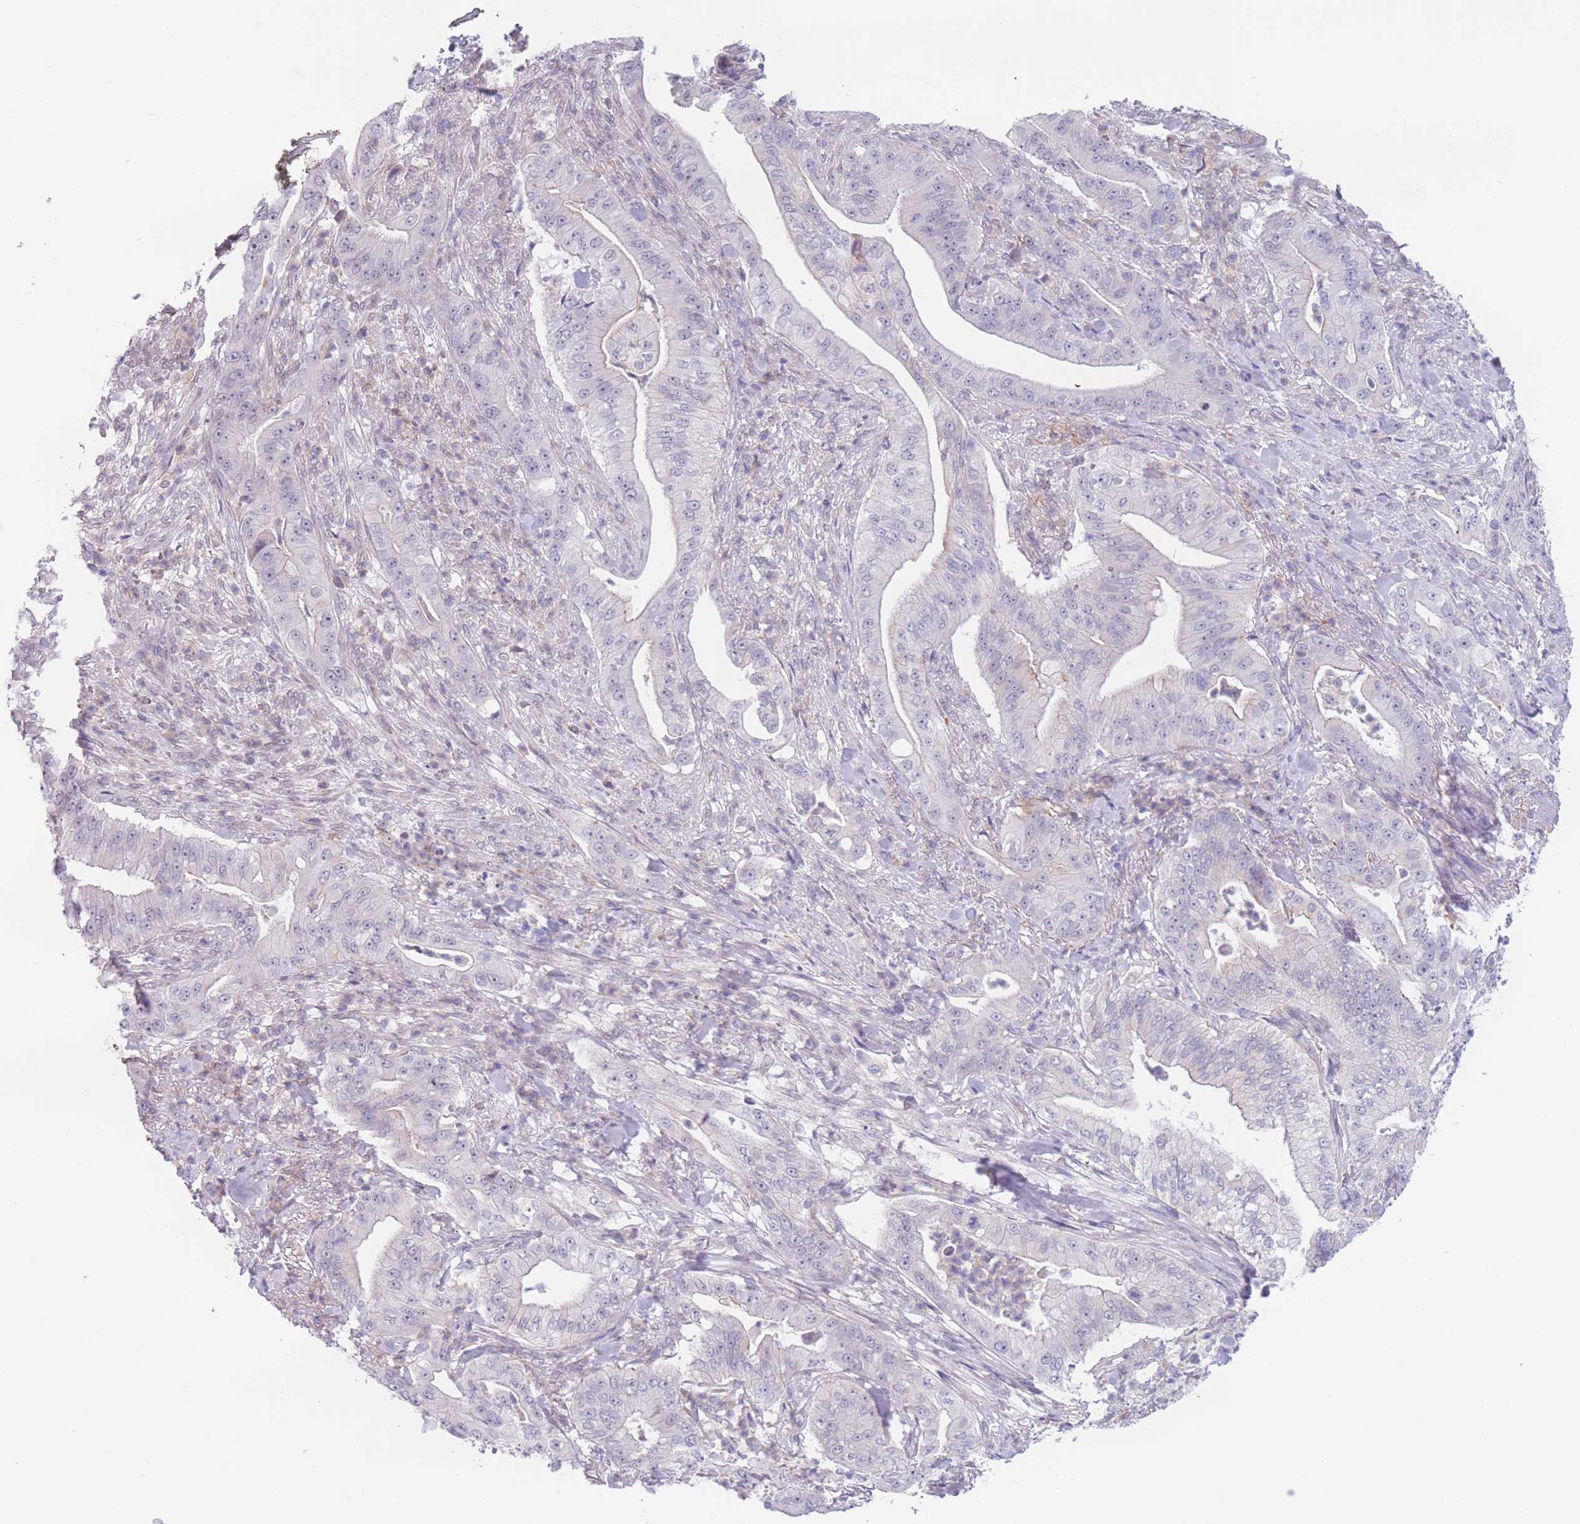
{"staining": {"intensity": "negative", "quantity": "none", "location": "none"}, "tissue": "pancreatic cancer", "cell_type": "Tumor cells", "image_type": "cancer", "snomed": [{"axis": "morphology", "description": "Adenocarcinoma, NOS"}, {"axis": "topography", "description": "Pancreas"}], "caption": "Pancreatic cancer was stained to show a protein in brown. There is no significant positivity in tumor cells.", "gene": "PODXL", "patient": {"sex": "male", "age": 71}}